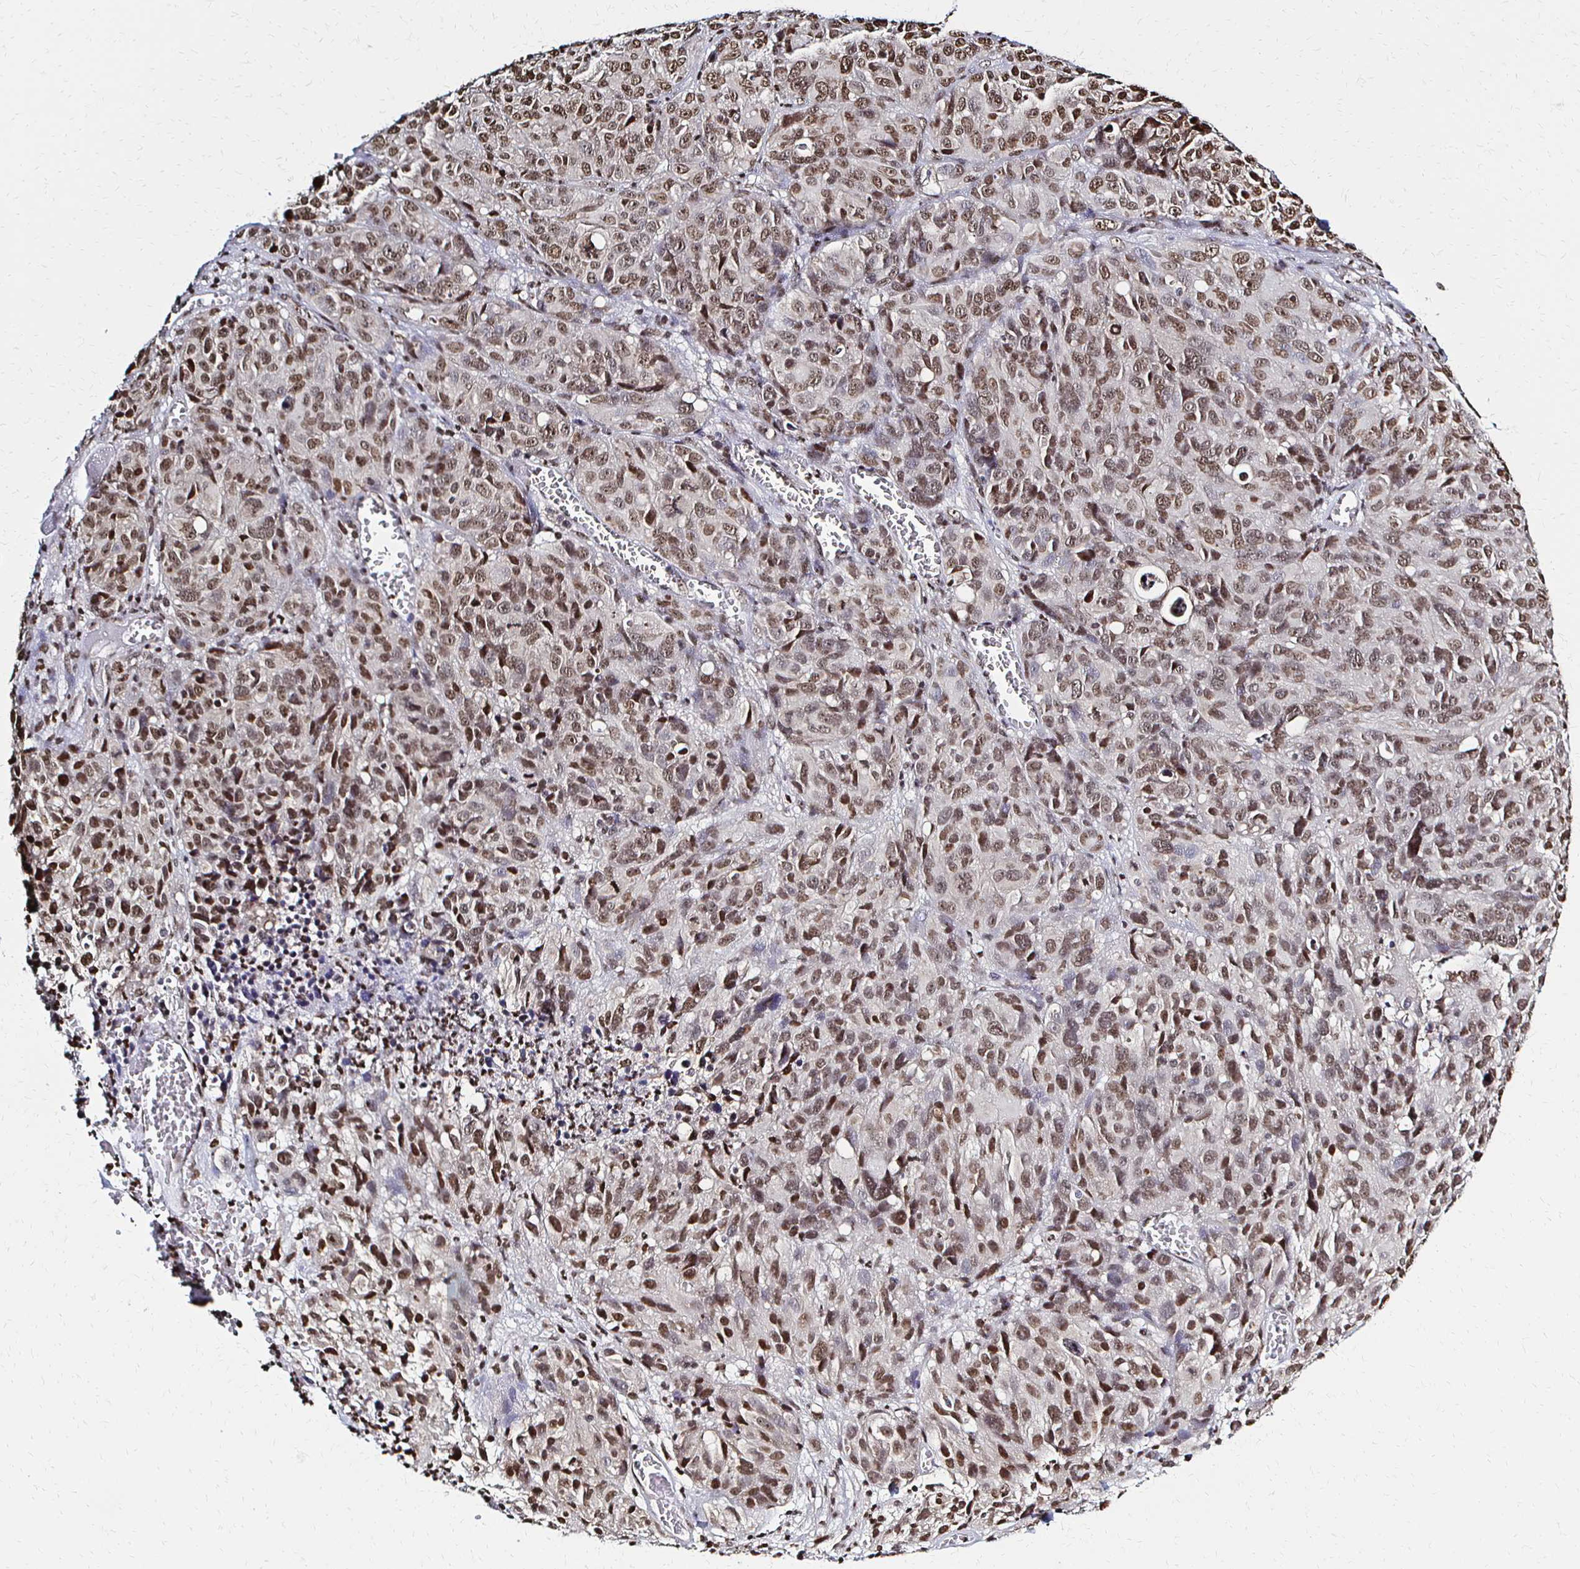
{"staining": {"intensity": "moderate", "quantity": ">75%", "location": "nuclear"}, "tissue": "melanoma", "cell_type": "Tumor cells", "image_type": "cancer", "snomed": [{"axis": "morphology", "description": "Malignant melanoma, NOS"}, {"axis": "topography", "description": "Skin"}], "caption": "Moderate nuclear protein positivity is identified in approximately >75% of tumor cells in malignant melanoma.", "gene": "HOXA9", "patient": {"sex": "male", "age": 51}}